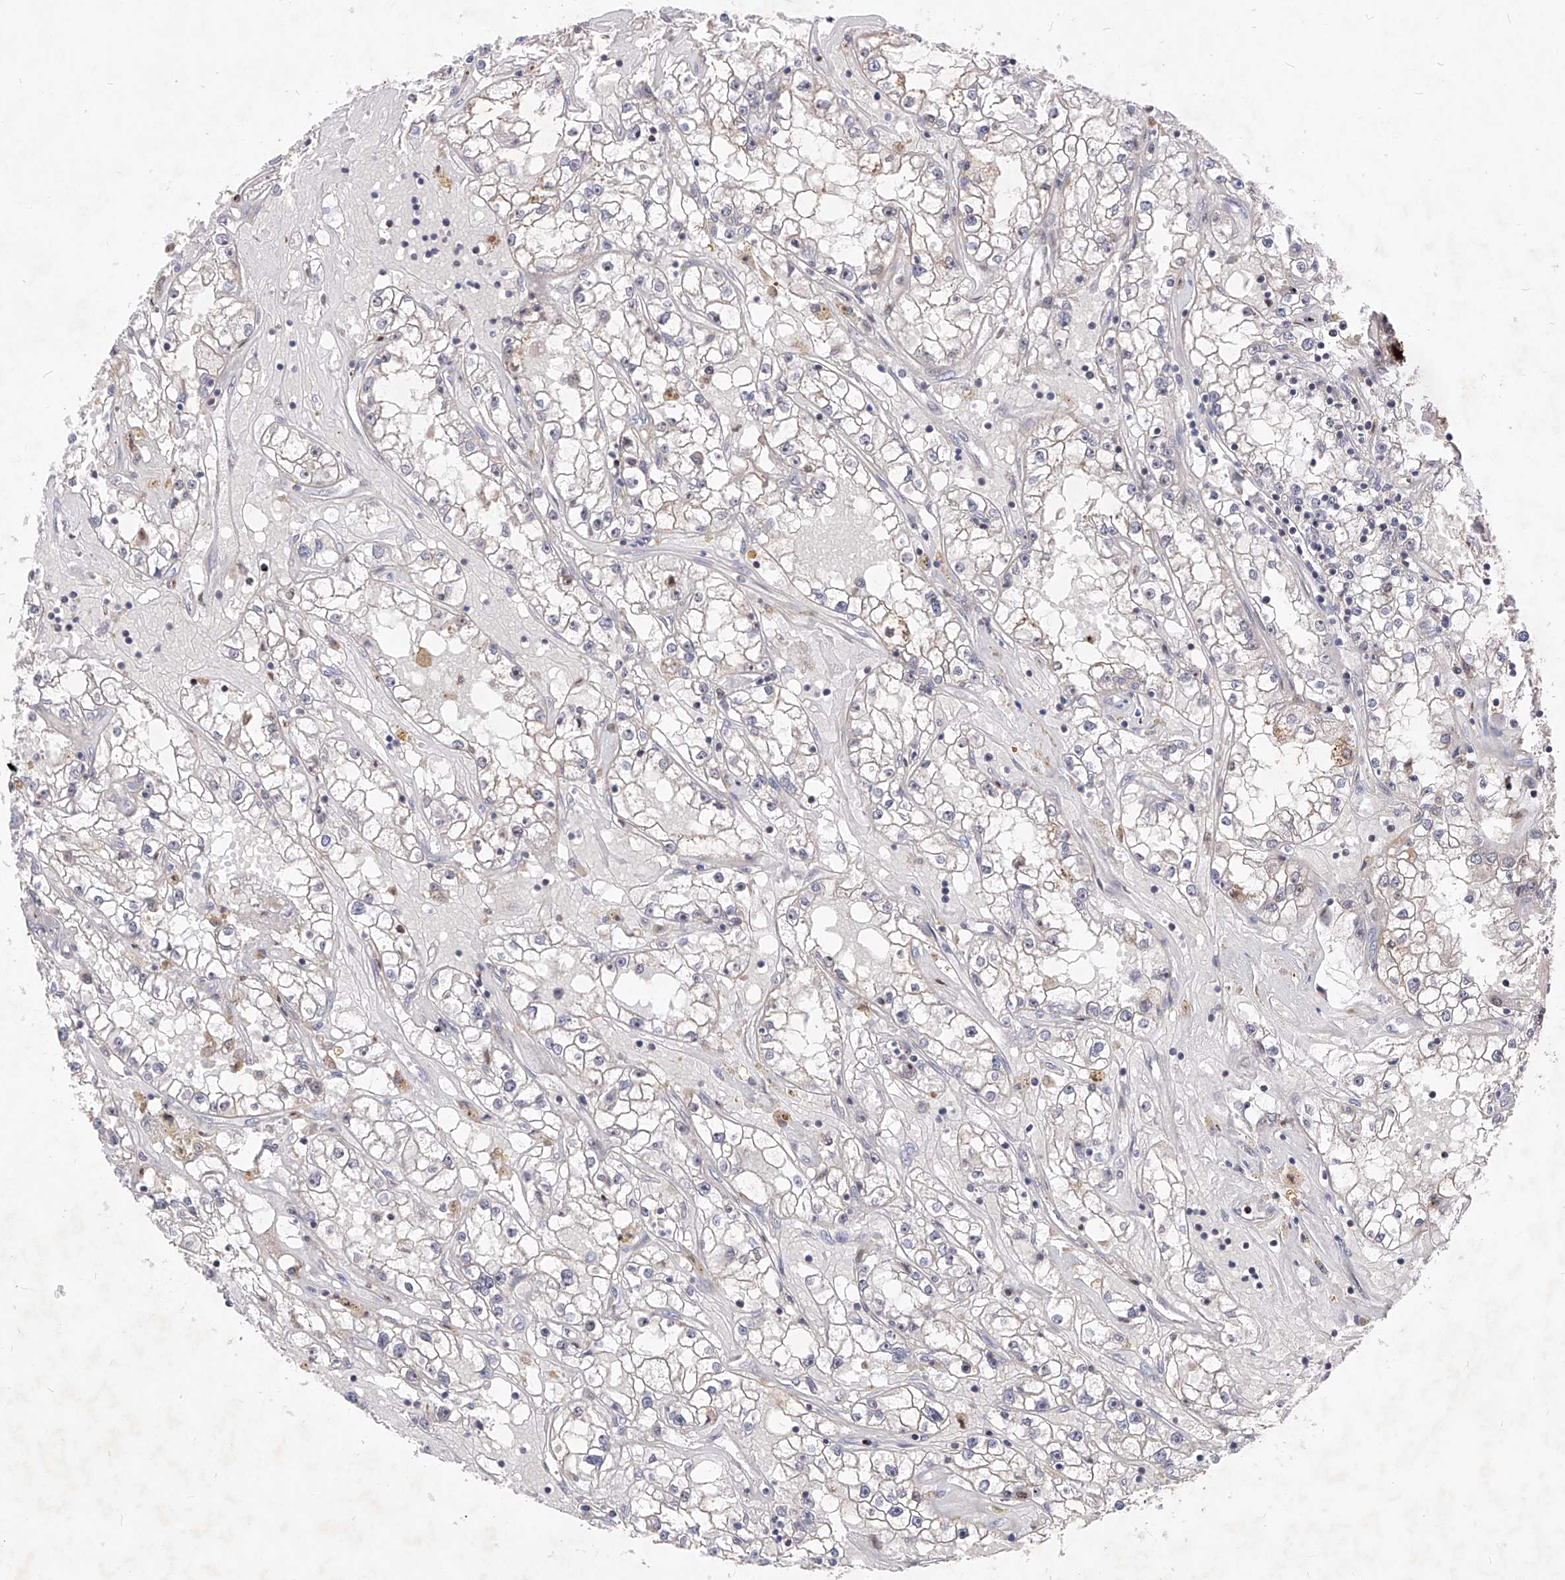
{"staining": {"intensity": "negative", "quantity": "none", "location": "none"}, "tissue": "renal cancer", "cell_type": "Tumor cells", "image_type": "cancer", "snomed": [{"axis": "morphology", "description": "Adenocarcinoma, NOS"}, {"axis": "topography", "description": "Kidney"}], "caption": "This is an IHC photomicrograph of human adenocarcinoma (renal). There is no positivity in tumor cells.", "gene": "LGR4", "patient": {"sex": "male", "age": 56}}